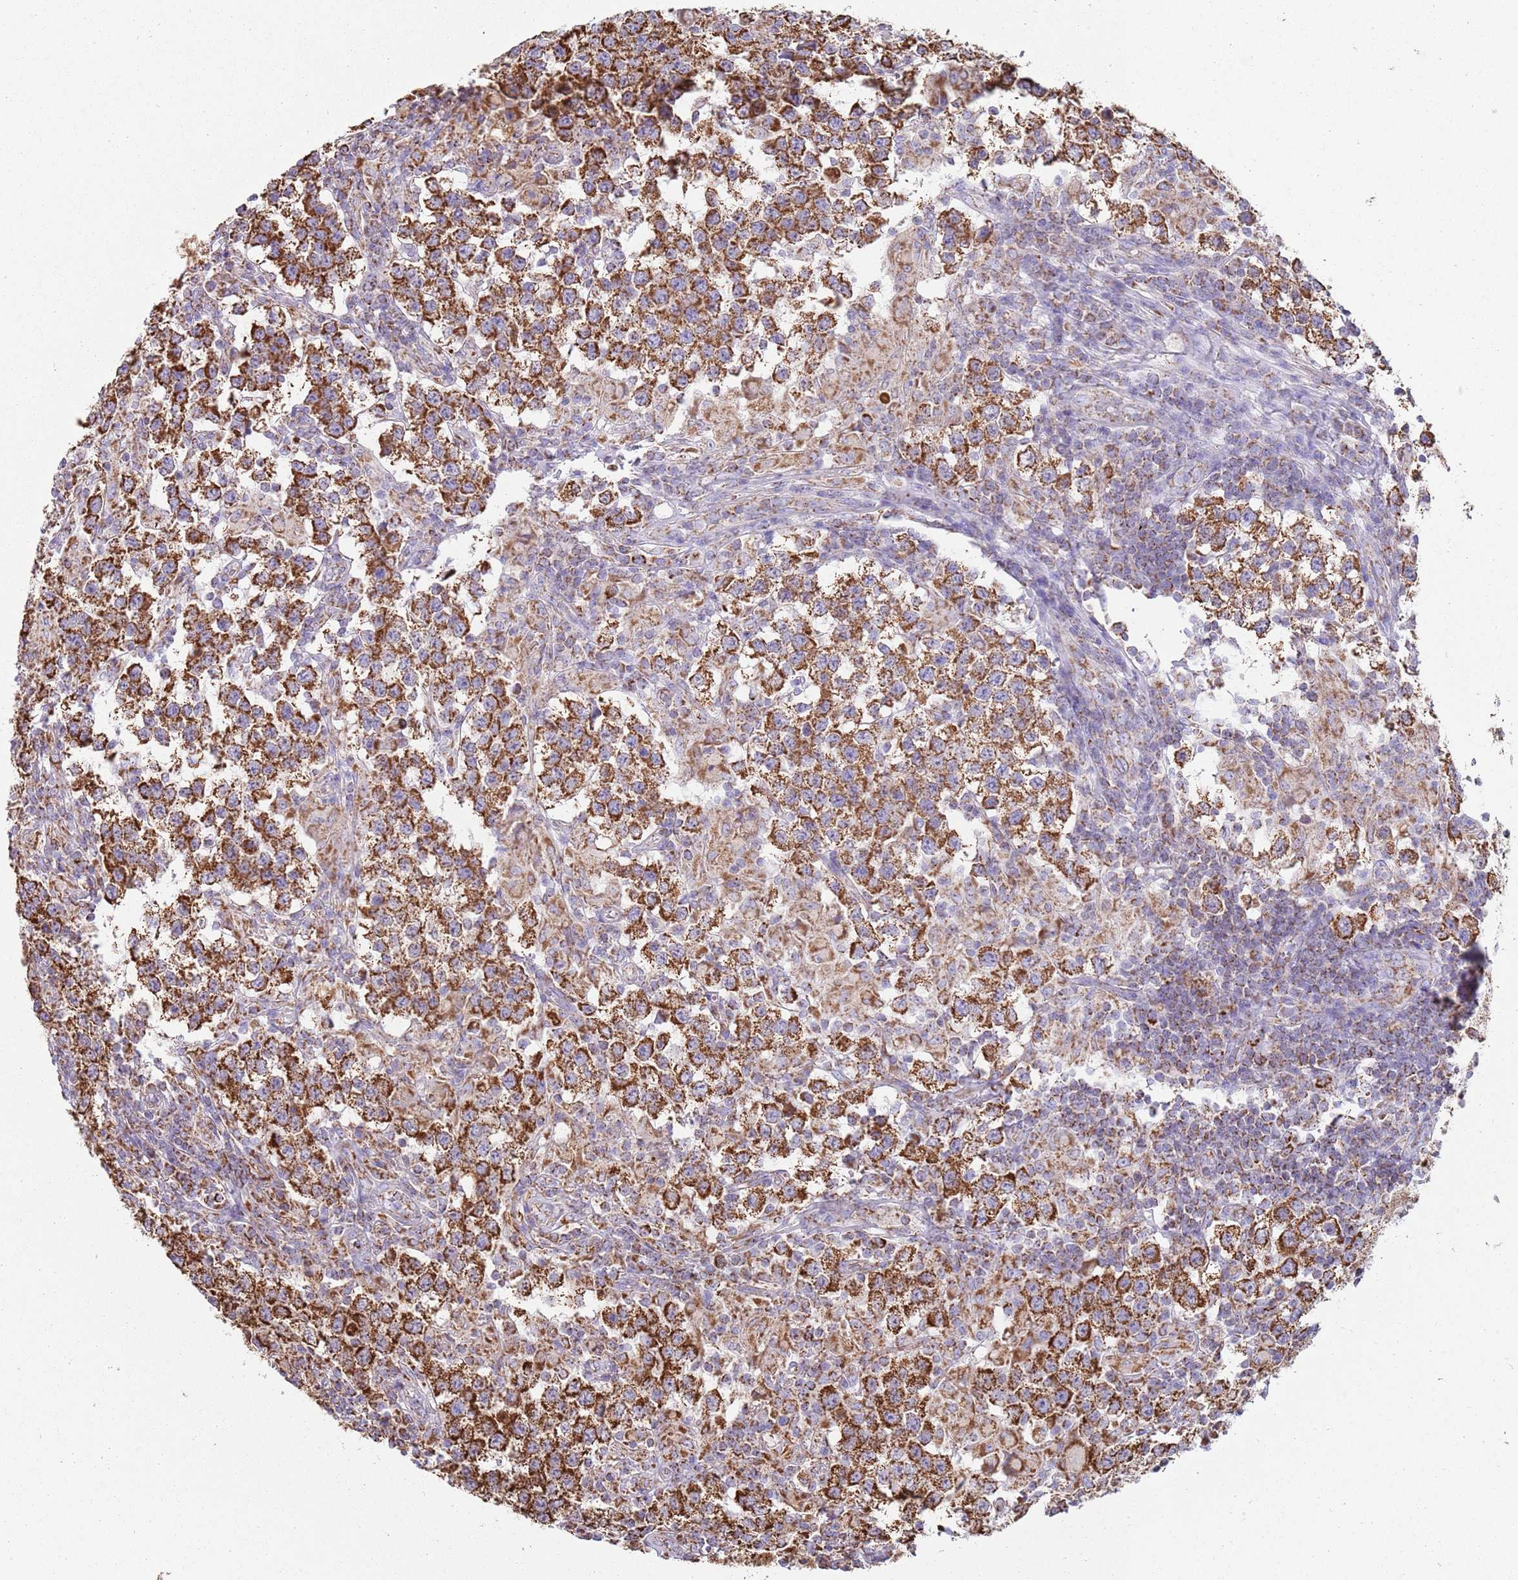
{"staining": {"intensity": "strong", "quantity": ">75%", "location": "cytoplasmic/membranous"}, "tissue": "testis cancer", "cell_type": "Tumor cells", "image_type": "cancer", "snomed": [{"axis": "morphology", "description": "Seminoma, NOS"}, {"axis": "morphology", "description": "Carcinoma, Embryonal, NOS"}, {"axis": "topography", "description": "Testis"}], "caption": "The image shows a brown stain indicating the presence of a protein in the cytoplasmic/membranous of tumor cells in testis cancer.", "gene": "TTLL1", "patient": {"sex": "male", "age": 41}}